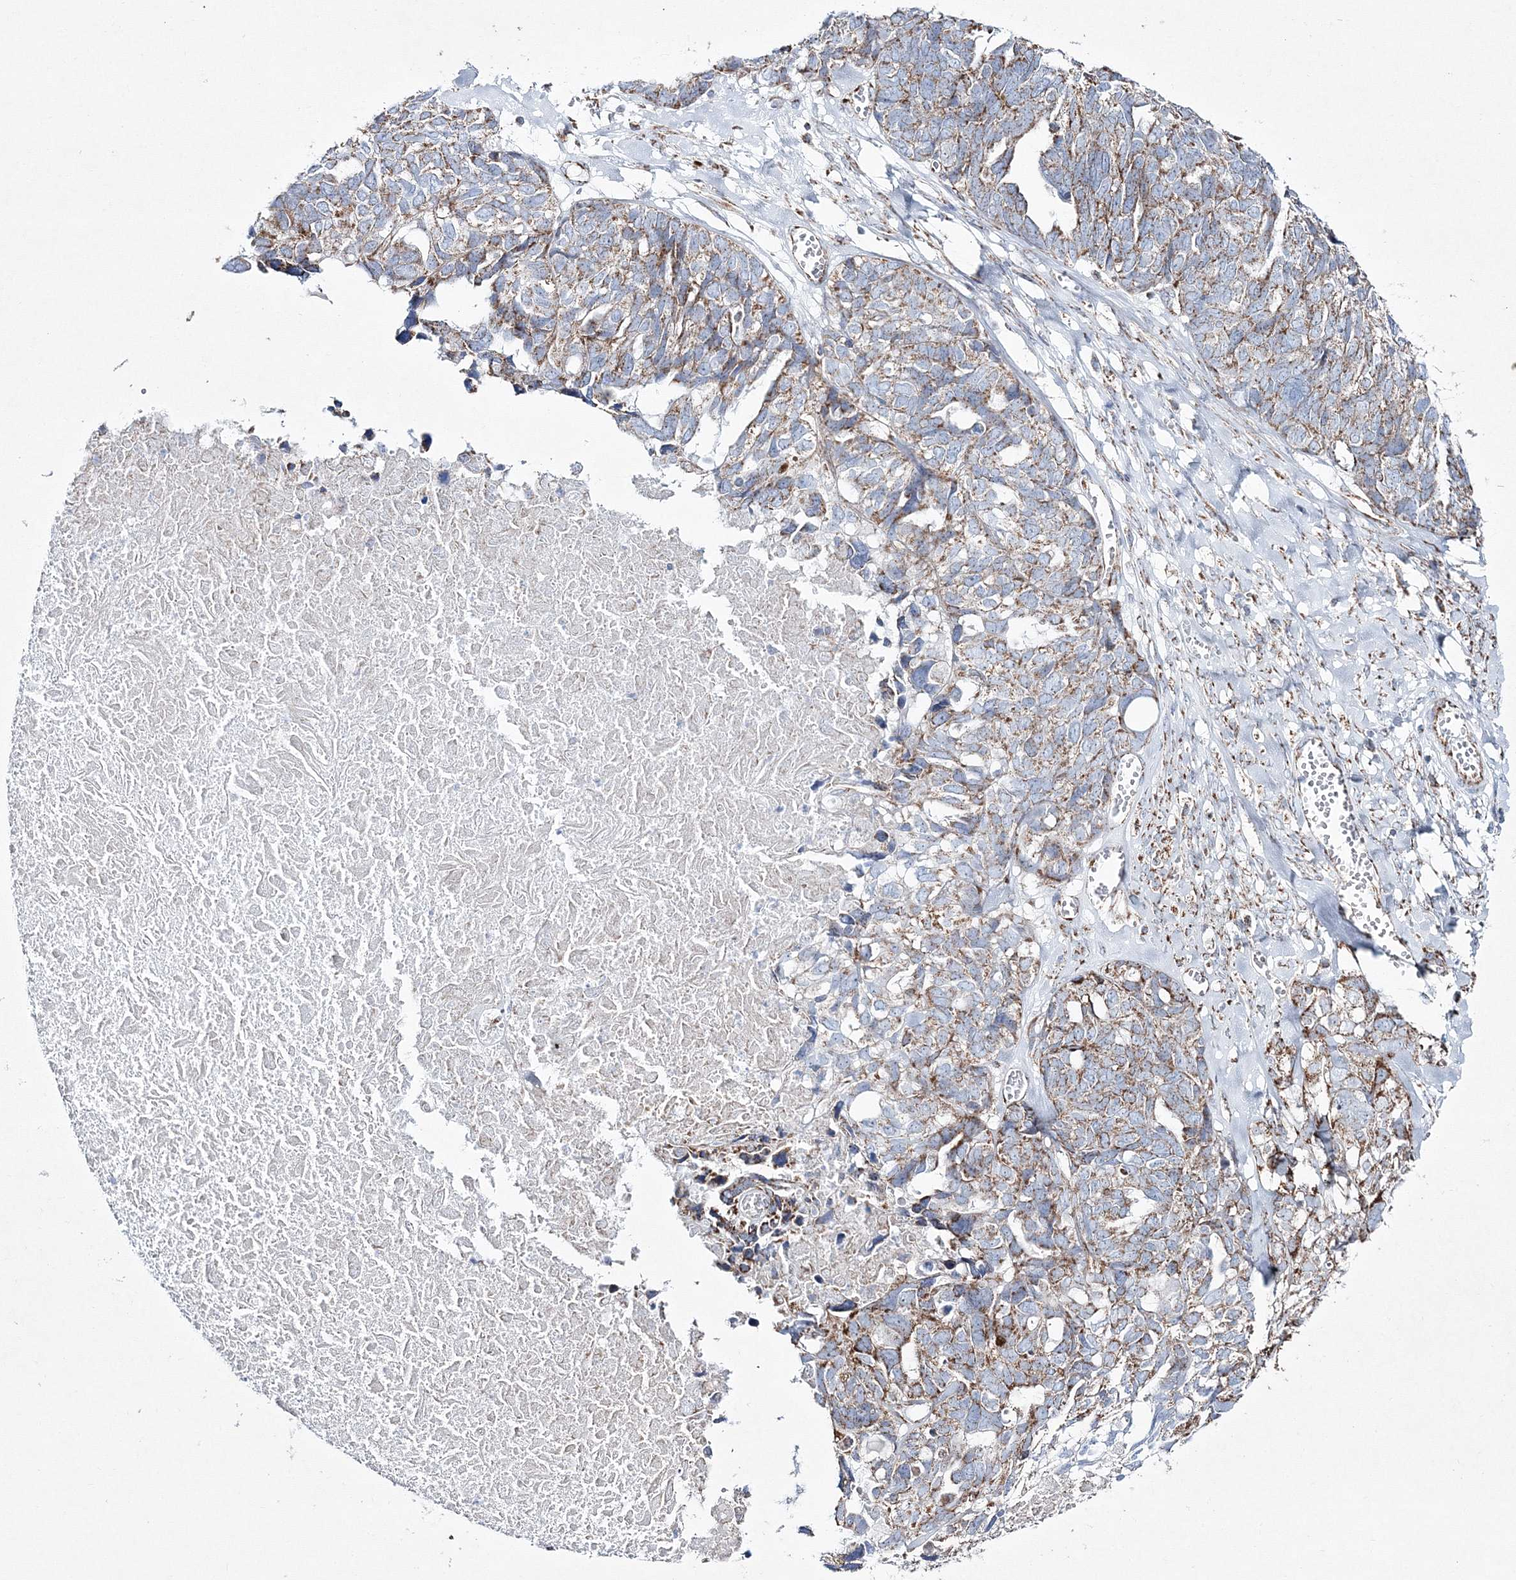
{"staining": {"intensity": "moderate", "quantity": "25%-75%", "location": "cytoplasmic/membranous"}, "tissue": "ovarian cancer", "cell_type": "Tumor cells", "image_type": "cancer", "snomed": [{"axis": "morphology", "description": "Cystadenocarcinoma, serous, NOS"}, {"axis": "topography", "description": "Ovary"}], "caption": "High-magnification brightfield microscopy of serous cystadenocarcinoma (ovarian) stained with DAB (brown) and counterstained with hematoxylin (blue). tumor cells exhibit moderate cytoplasmic/membranous positivity is identified in about25%-75% of cells.", "gene": "HIBCH", "patient": {"sex": "female", "age": 79}}